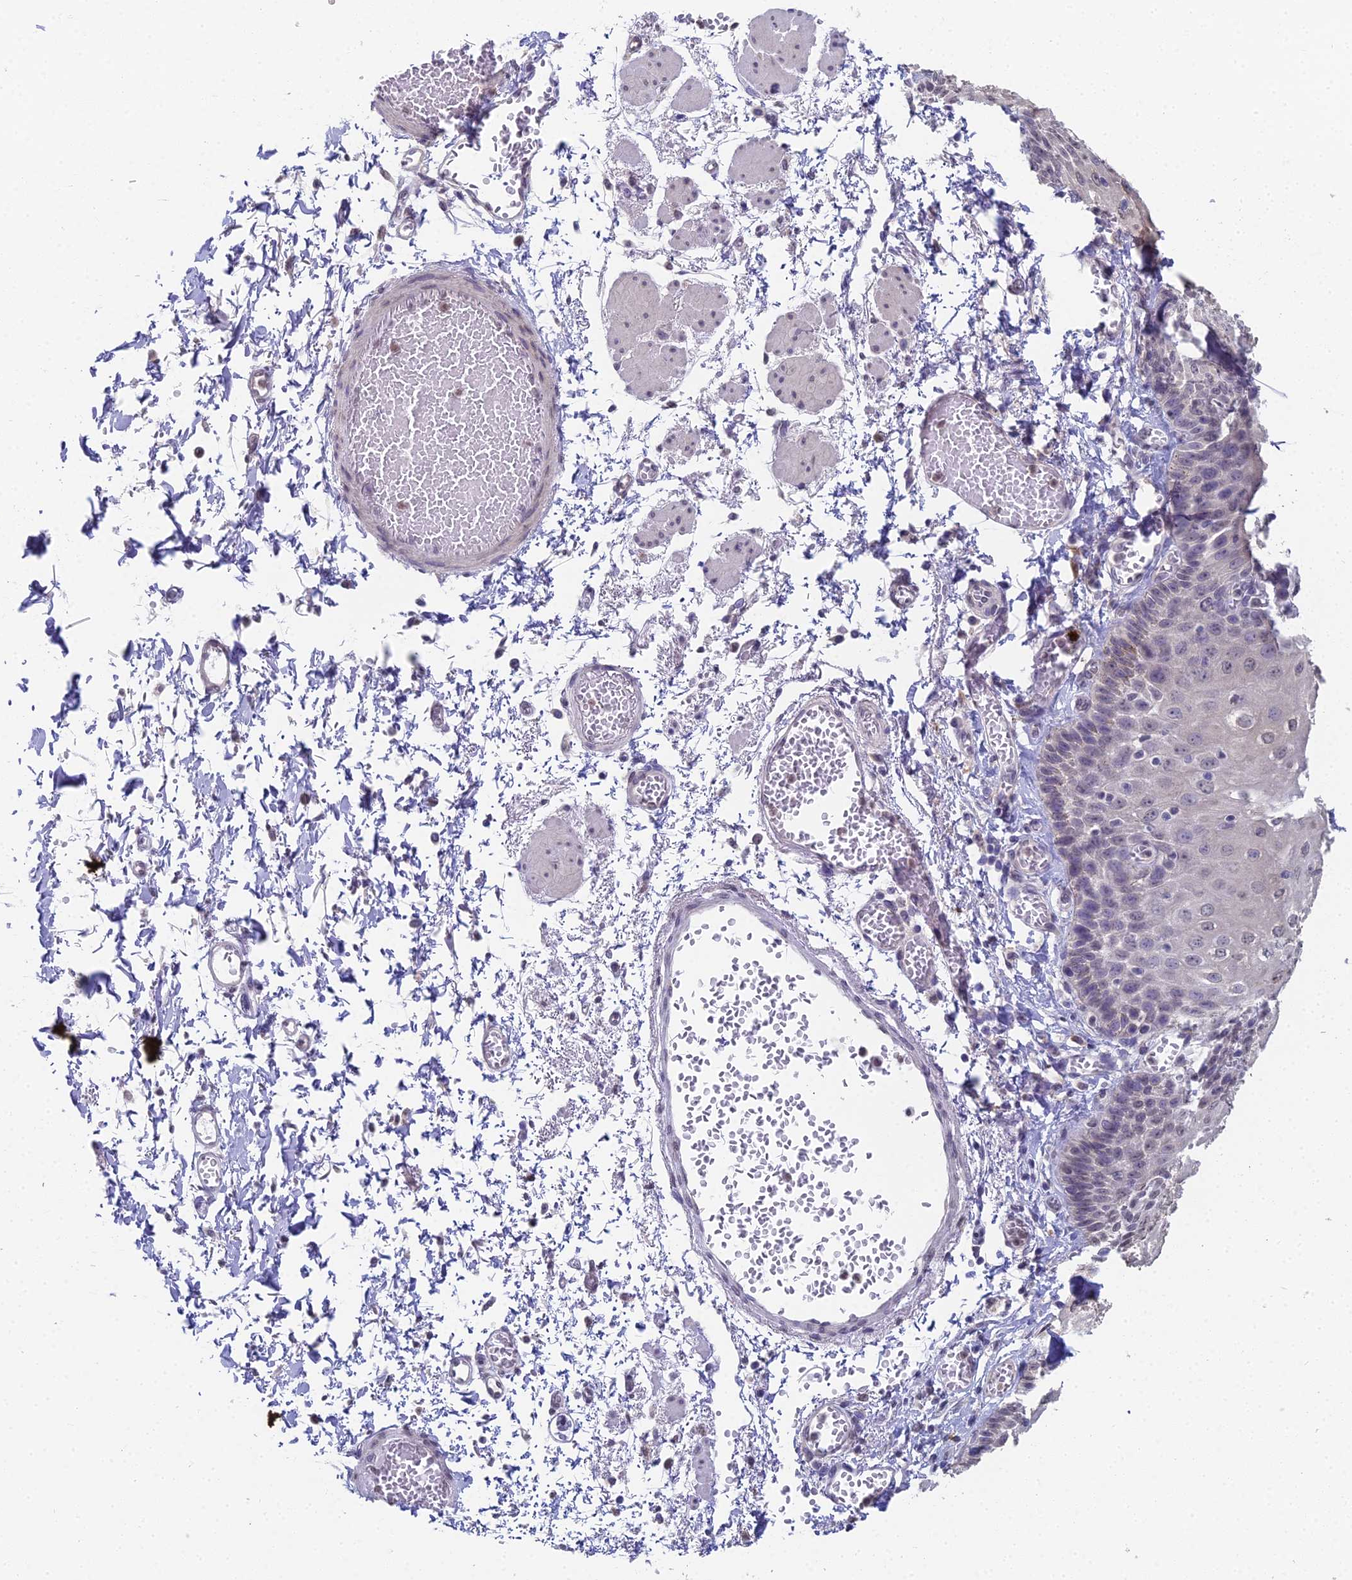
{"staining": {"intensity": "weak", "quantity": "25%-75%", "location": "nuclear"}, "tissue": "esophagus", "cell_type": "Squamous epithelial cells", "image_type": "normal", "snomed": [{"axis": "morphology", "description": "Normal tissue, NOS"}, {"axis": "topography", "description": "Esophagus"}], "caption": "Esophagus stained with DAB (3,3'-diaminobenzidine) IHC reveals low levels of weak nuclear positivity in about 25%-75% of squamous epithelial cells. (IHC, brightfield microscopy, high magnification).", "gene": "PRR22", "patient": {"sex": "male", "age": 81}}